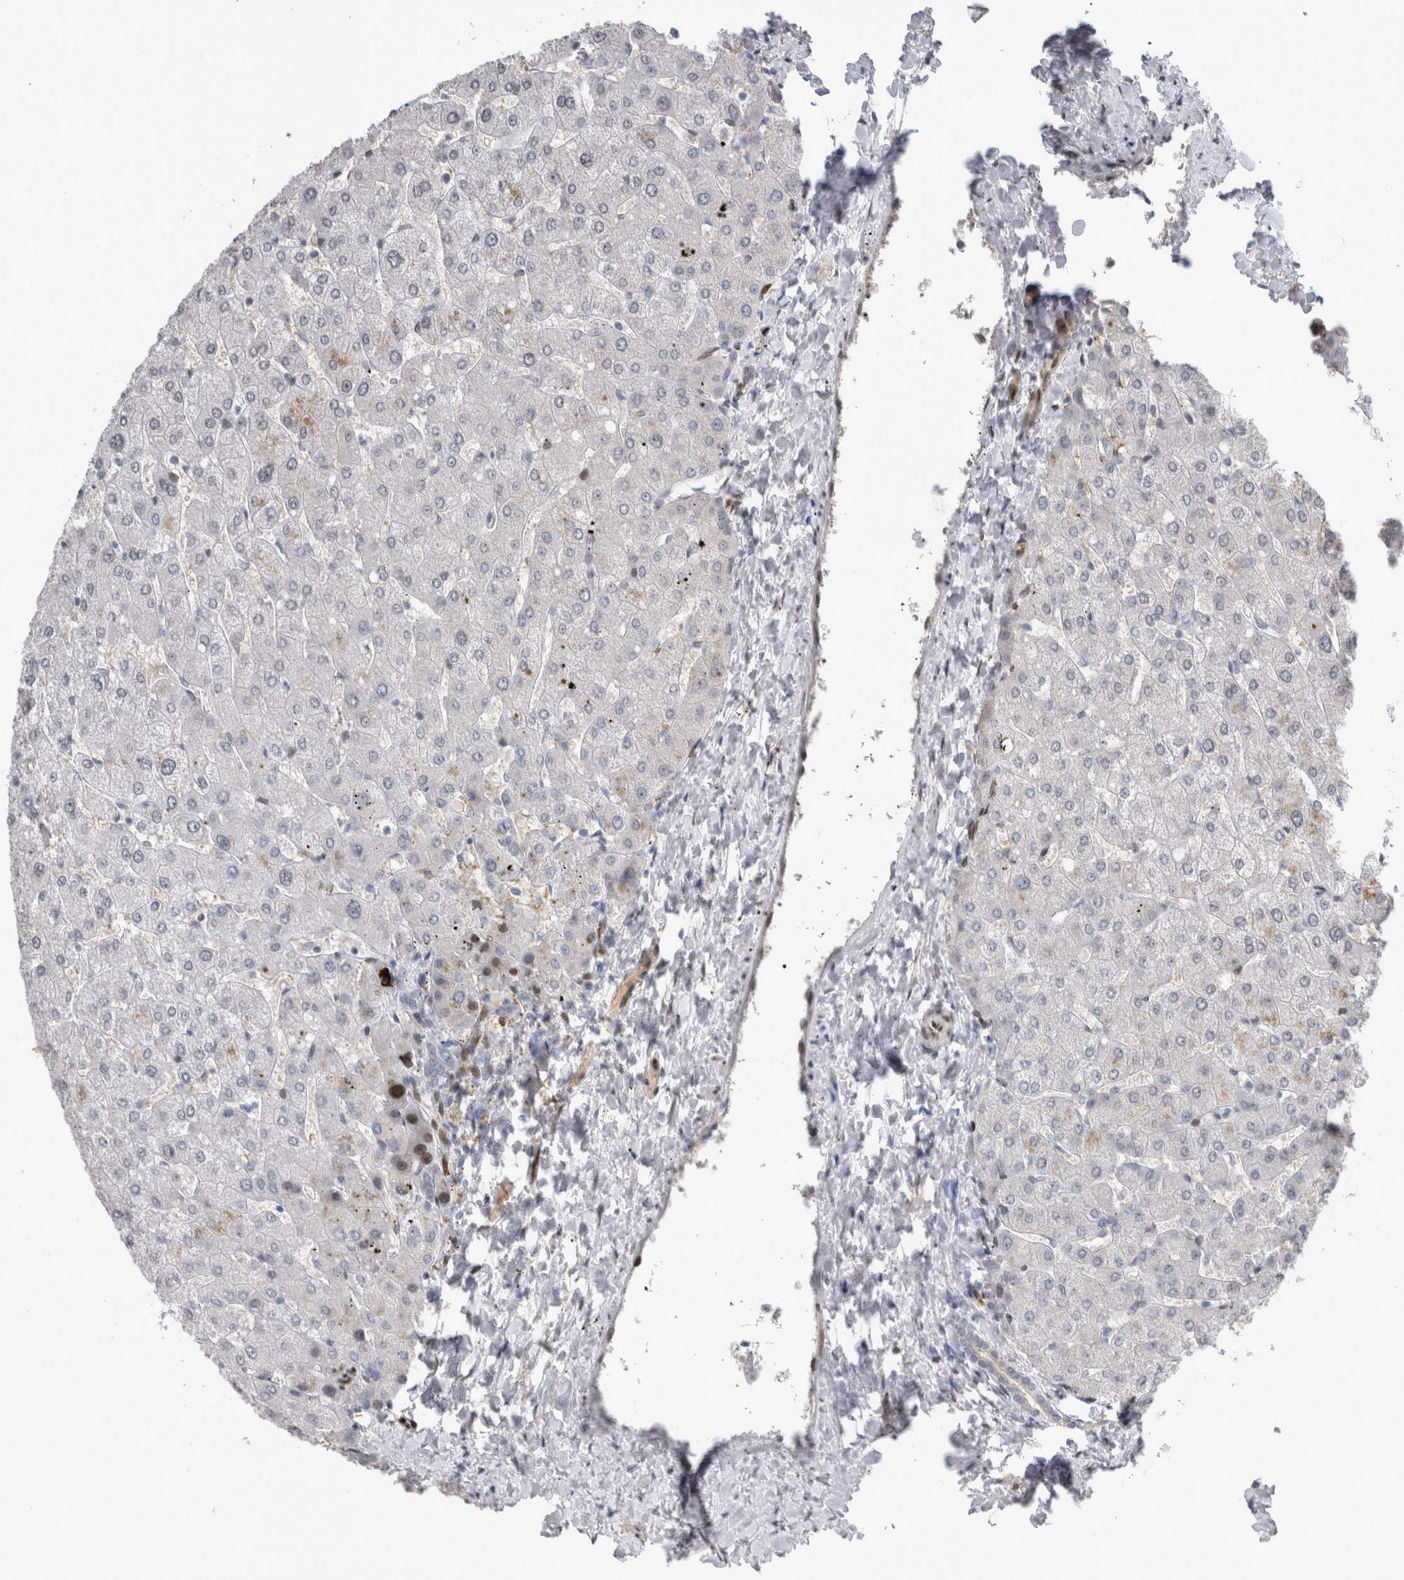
{"staining": {"intensity": "negative", "quantity": "none", "location": "none"}, "tissue": "liver", "cell_type": "Cholangiocytes", "image_type": "normal", "snomed": [{"axis": "morphology", "description": "Normal tissue, NOS"}, {"axis": "topography", "description": "Liver"}], "caption": "High power microscopy image of an IHC photomicrograph of unremarkable liver, revealing no significant positivity in cholangiocytes. (DAB (3,3'-diaminobenzidine) immunohistochemistry visualized using brightfield microscopy, high magnification).", "gene": "DMTN", "patient": {"sex": "male", "age": 55}}